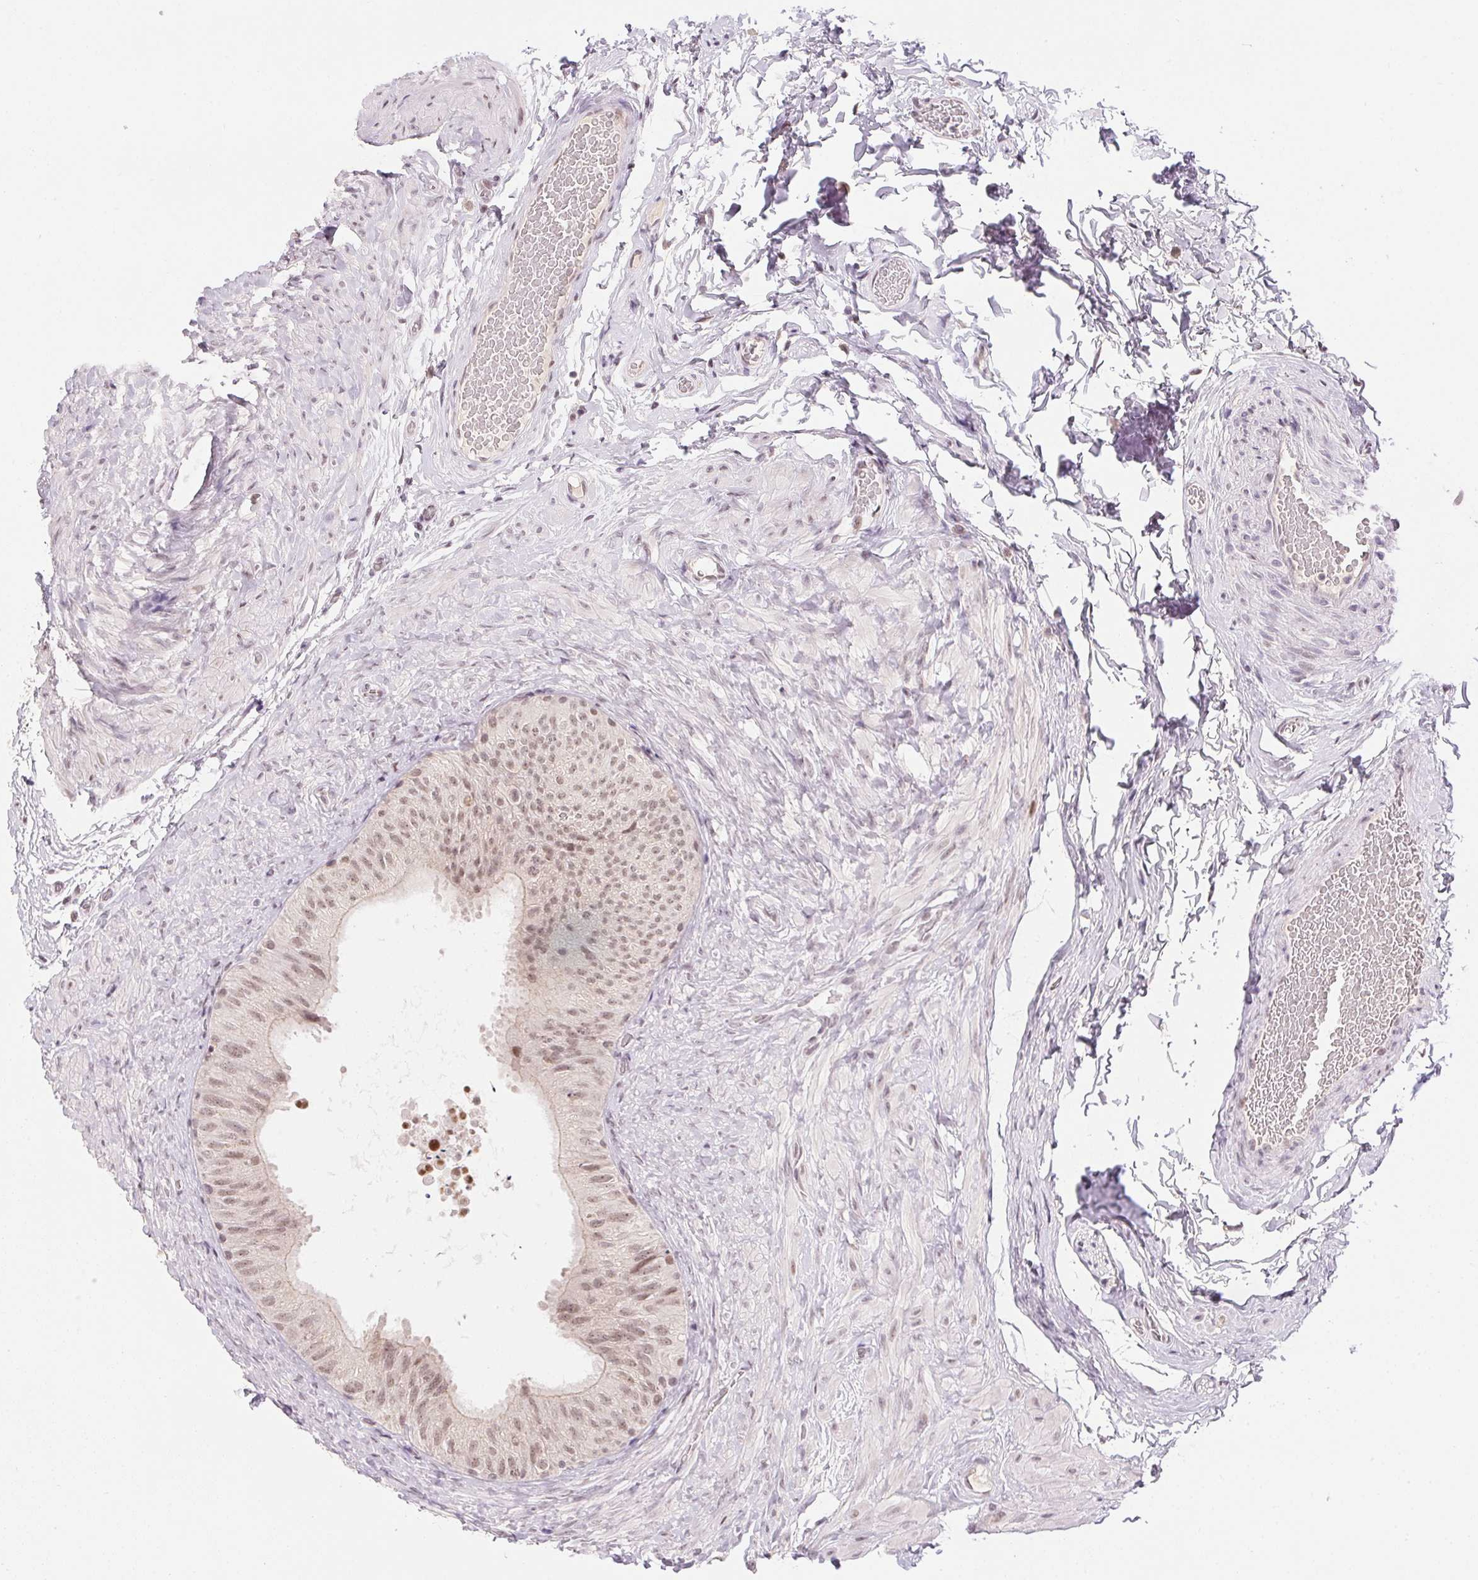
{"staining": {"intensity": "weak", "quantity": ">75%", "location": "nuclear"}, "tissue": "epididymis", "cell_type": "Glandular cells", "image_type": "normal", "snomed": [{"axis": "morphology", "description": "Normal tissue, NOS"}, {"axis": "topography", "description": "Epididymis, spermatic cord, NOS"}, {"axis": "topography", "description": "Epididymis"}], "caption": "High-magnification brightfield microscopy of unremarkable epididymis stained with DAB (3,3'-diaminobenzidine) (brown) and counterstained with hematoxylin (blue). glandular cells exhibit weak nuclear expression is present in approximately>75% of cells.", "gene": "KDM4D", "patient": {"sex": "male", "age": 31}}